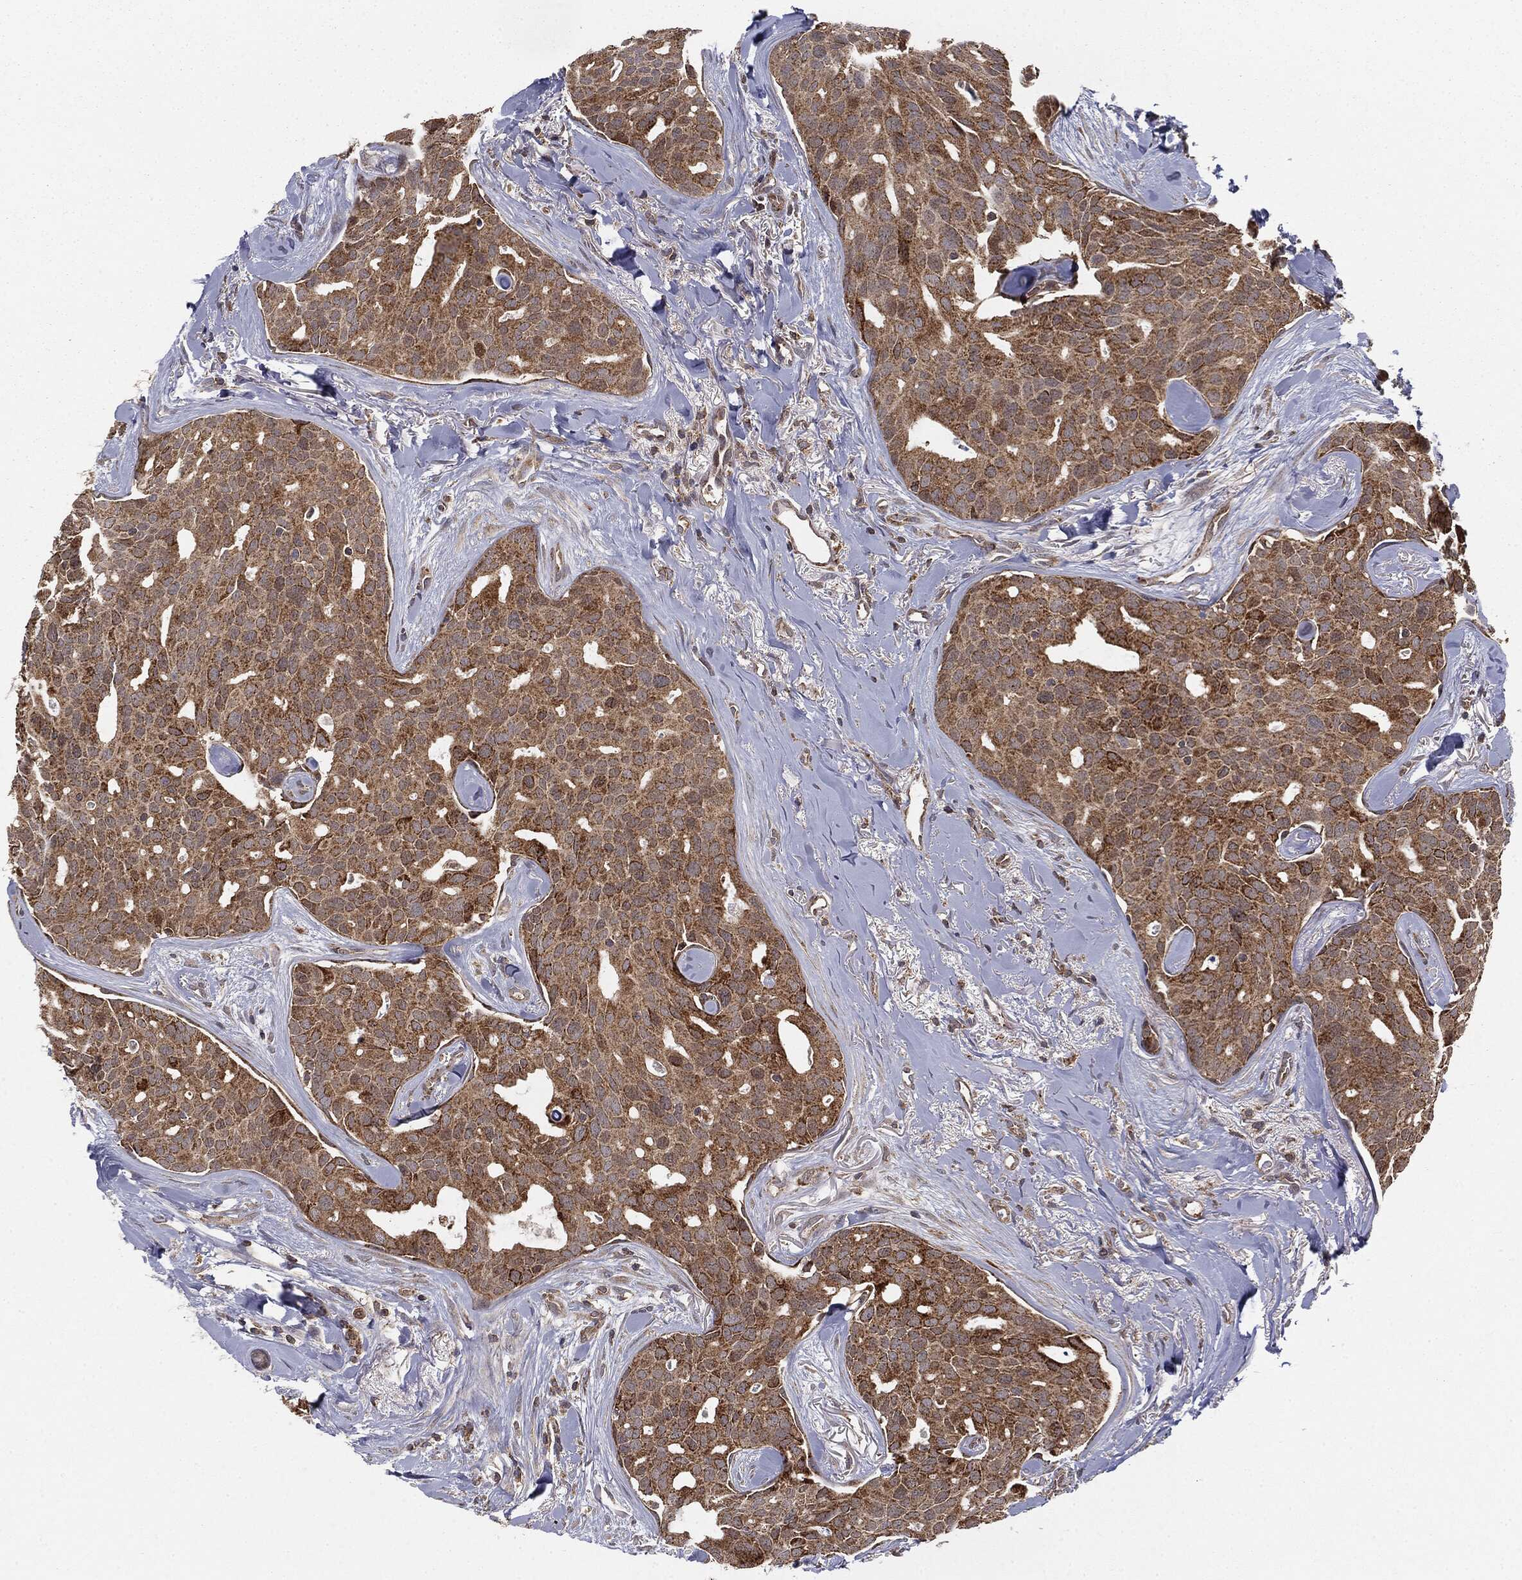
{"staining": {"intensity": "strong", "quantity": ">75%", "location": "cytoplasmic/membranous"}, "tissue": "breast cancer", "cell_type": "Tumor cells", "image_type": "cancer", "snomed": [{"axis": "morphology", "description": "Duct carcinoma"}, {"axis": "topography", "description": "Breast"}], "caption": "About >75% of tumor cells in human intraductal carcinoma (breast) display strong cytoplasmic/membranous protein staining as visualized by brown immunohistochemical staining.", "gene": "MTOR", "patient": {"sex": "female", "age": 54}}